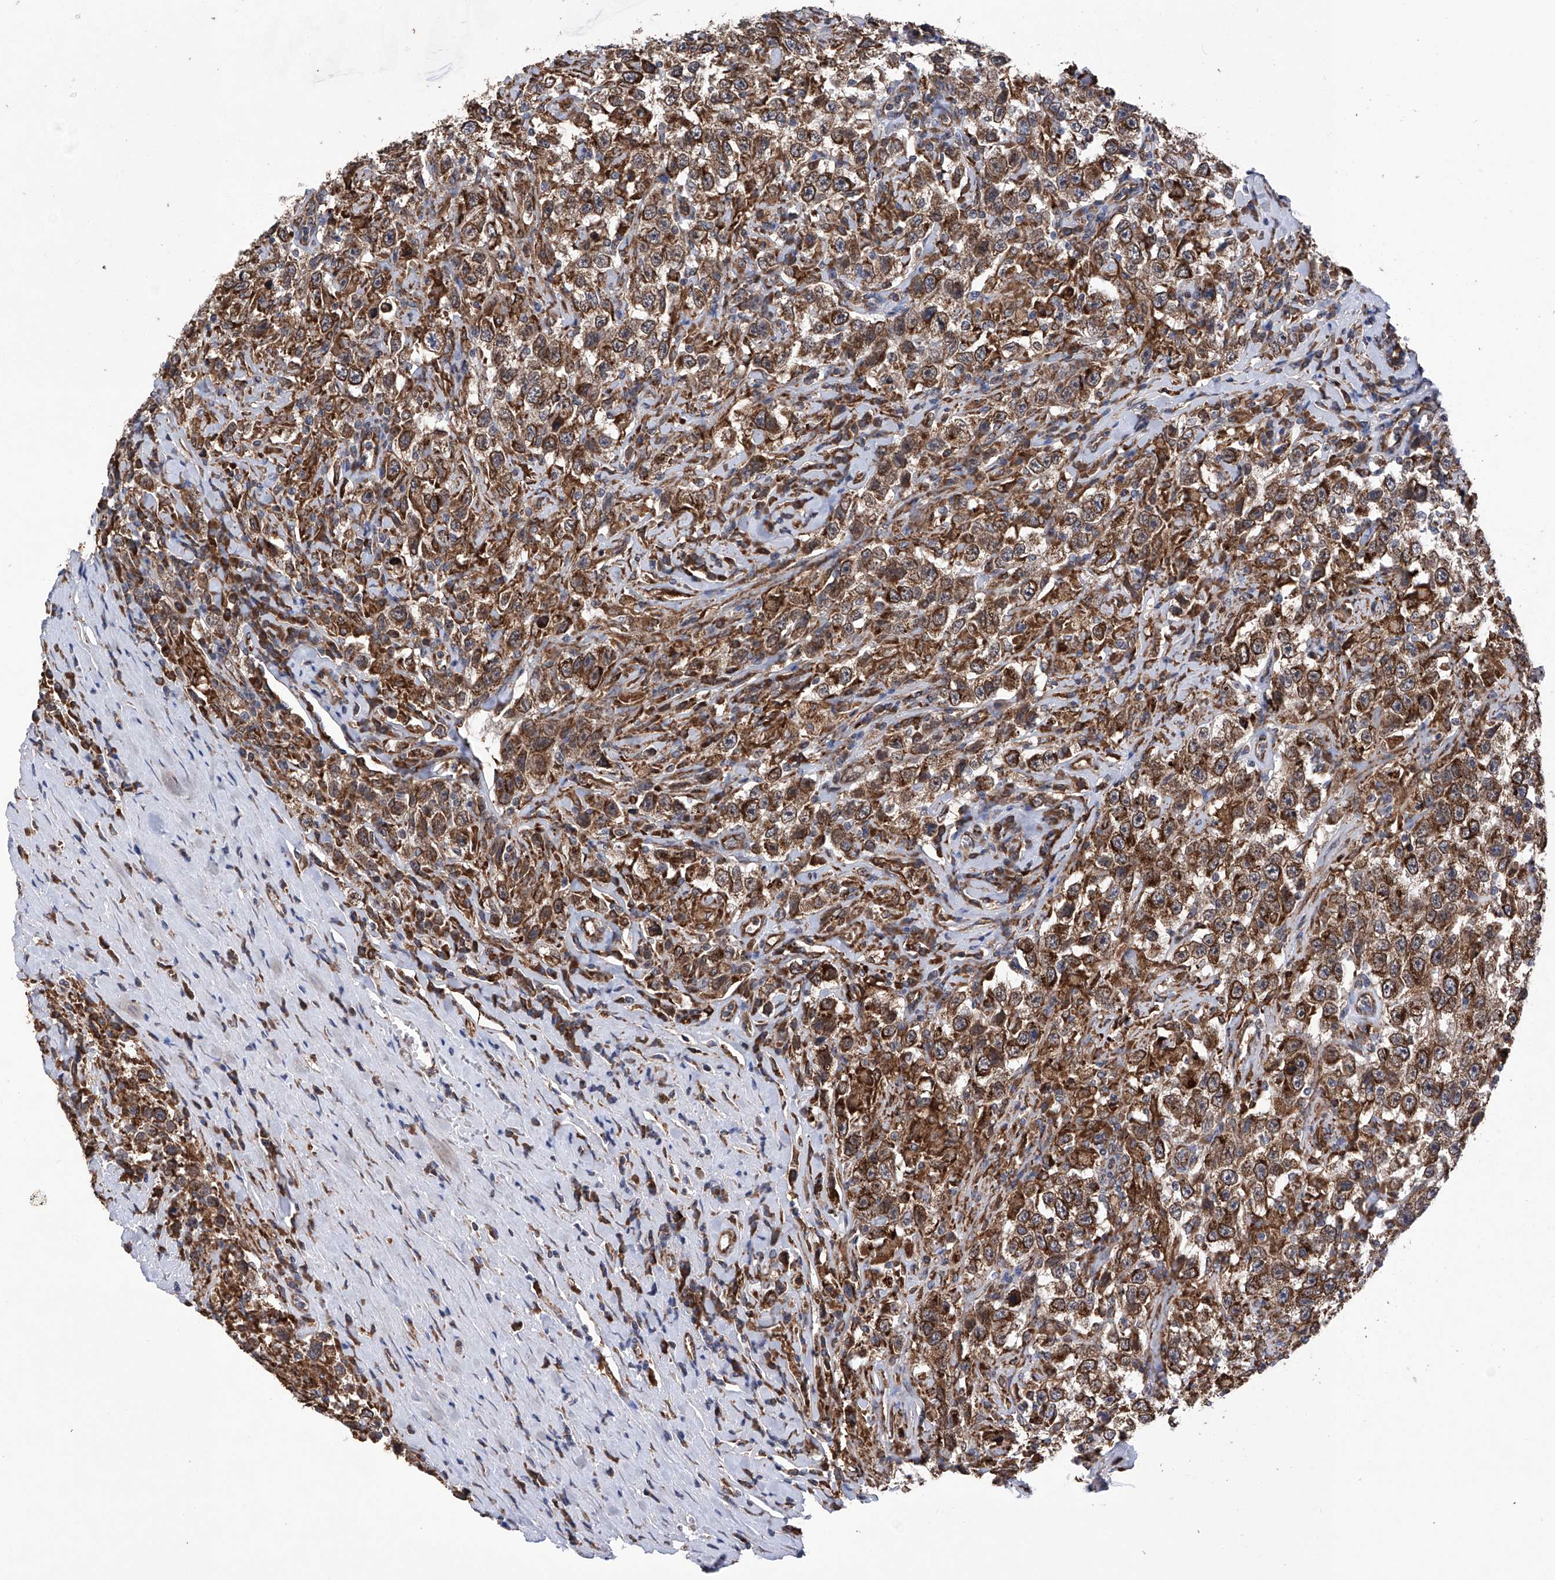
{"staining": {"intensity": "strong", "quantity": ">75%", "location": "cytoplasmic/membranous"}, "tissue": "testis cancer", "cell_type": "Tumor cells", "image_type": "cancer", "snomed": [{"axis": "morphology", "description": "Seminoma, NOS"}, {"axis": "topography", "description": "Testis"}], "caption": "This micrograph shows immunohistochemistry (IHC) staining of human testis seminoma, with high strong cytoplasmic/membranous expression in about >75% of tumor cells.", "gene": "DNAH8", "patient": {"sex": "male", "age": 41}}